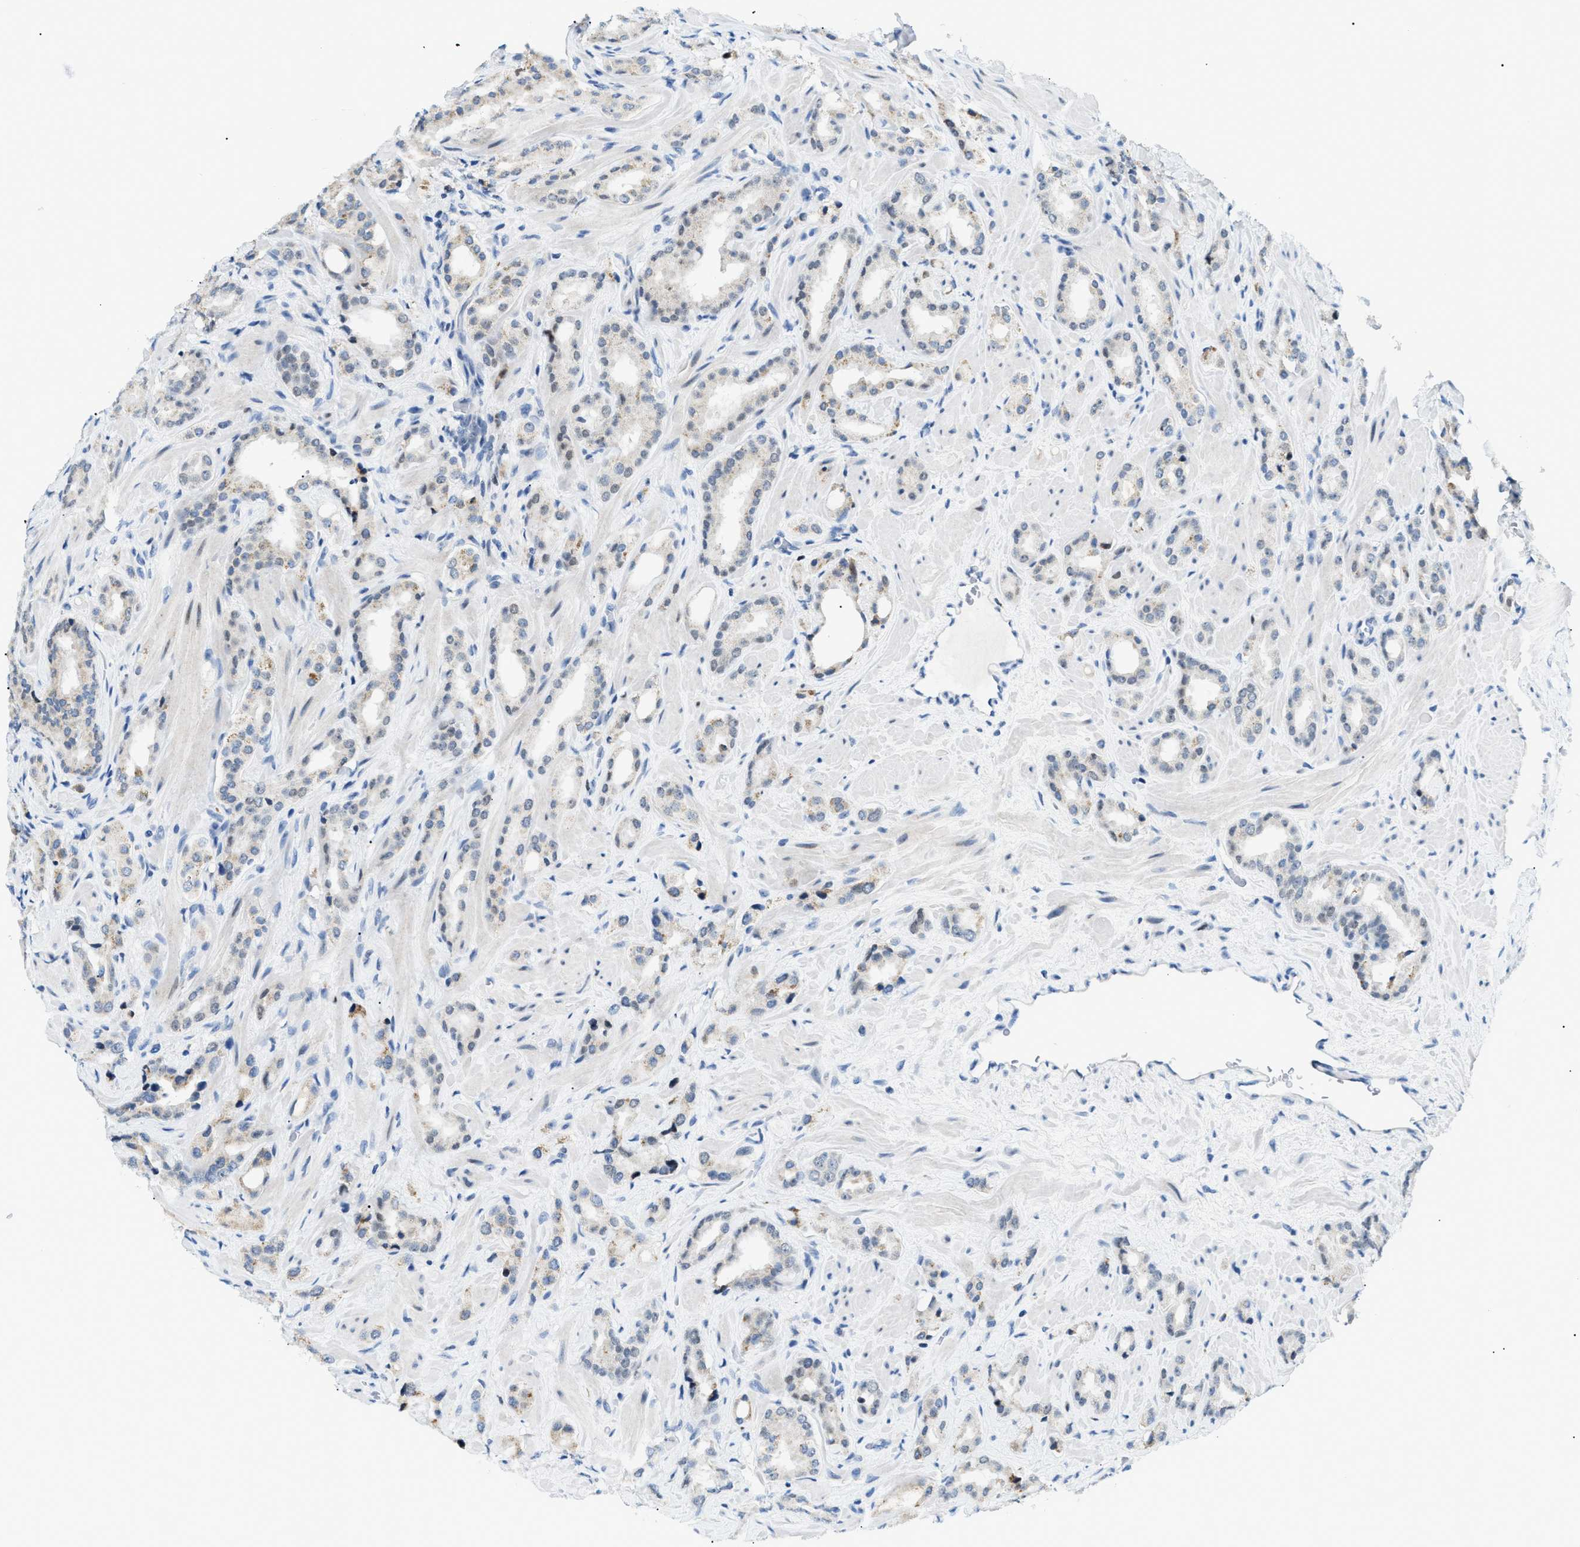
{"staining": {"intensity": "weak", "quantity": "<25%", "location": "nuclear"}, "tissue": "prostate cancer", "cell_type": "Tumor cells", "image_type": "cancer", "snomed": [{"axis": "morphology", "description": "Adenocarcinoma, High grade"}, {"axis": "topography", "description": "Prostate"}], "caption": "DAB immunohistochemical staining of human prostate high-grade adenocarcinoma reveals no significant expression in tumor cells. (DAB (3,3'-diaminobenzidine) IHC with hematoxylin counter stain).", "gene": "SMARCC1", "patient": {"sex": "male", "age": 64}}